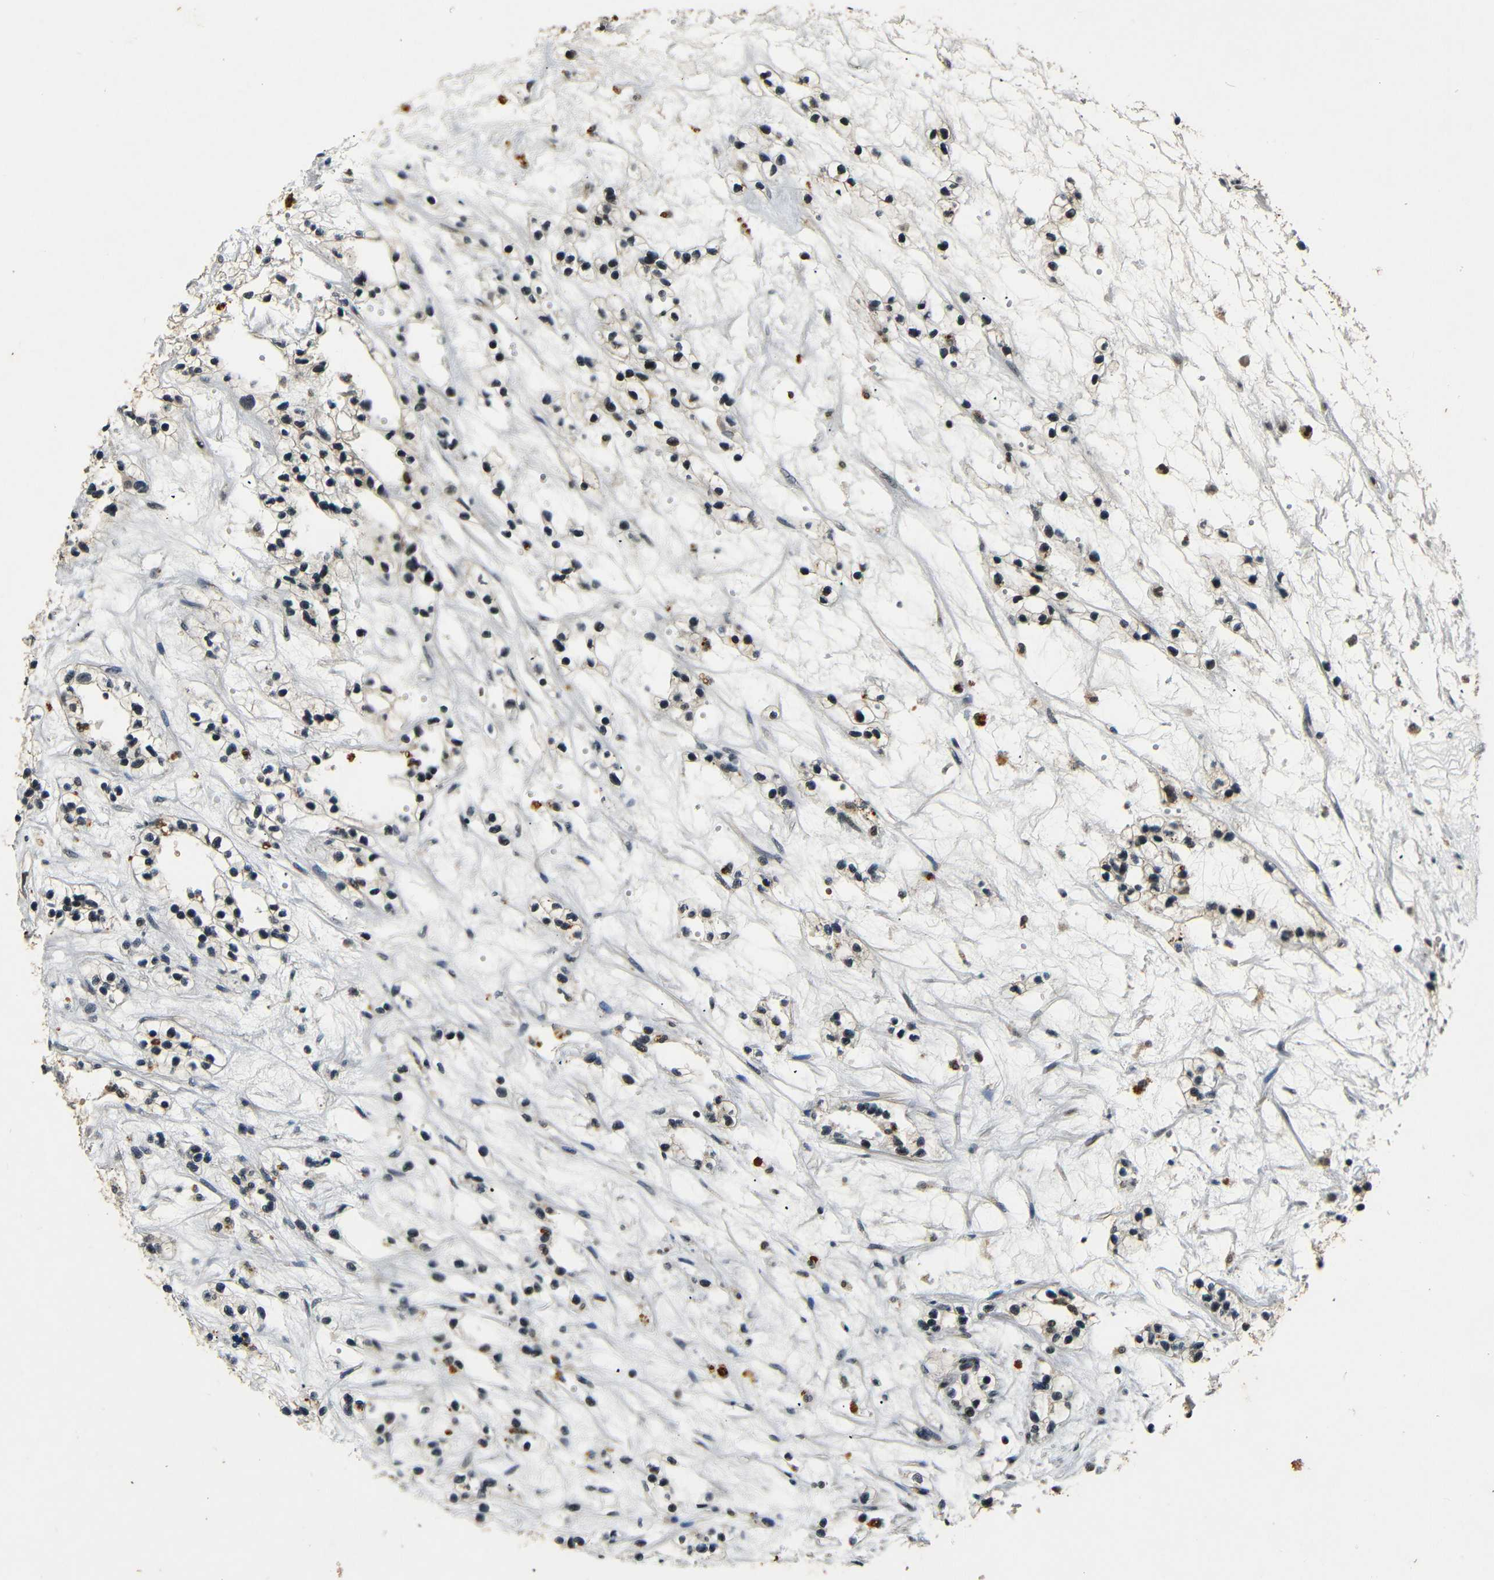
{"staining": {"intensity": "weak", "quantity": ">75%", "location": "nuclear"}, "tissue": "renal cancer", "cell_type": "Tumor cells", "image_type": "cancer", "snomed": [{"axis": "morphology", "description": "Adenocarcinoma, NOS"}, {"axis": "topography", "description": "Kidney"}], "caption": "Renal cancer (adenocarcinoma) tissue exhibits weak nuclear positivity in about >75% of tumor cells", "gene": "FOXD4", "patient": {"sex": "female", "age": 57}}